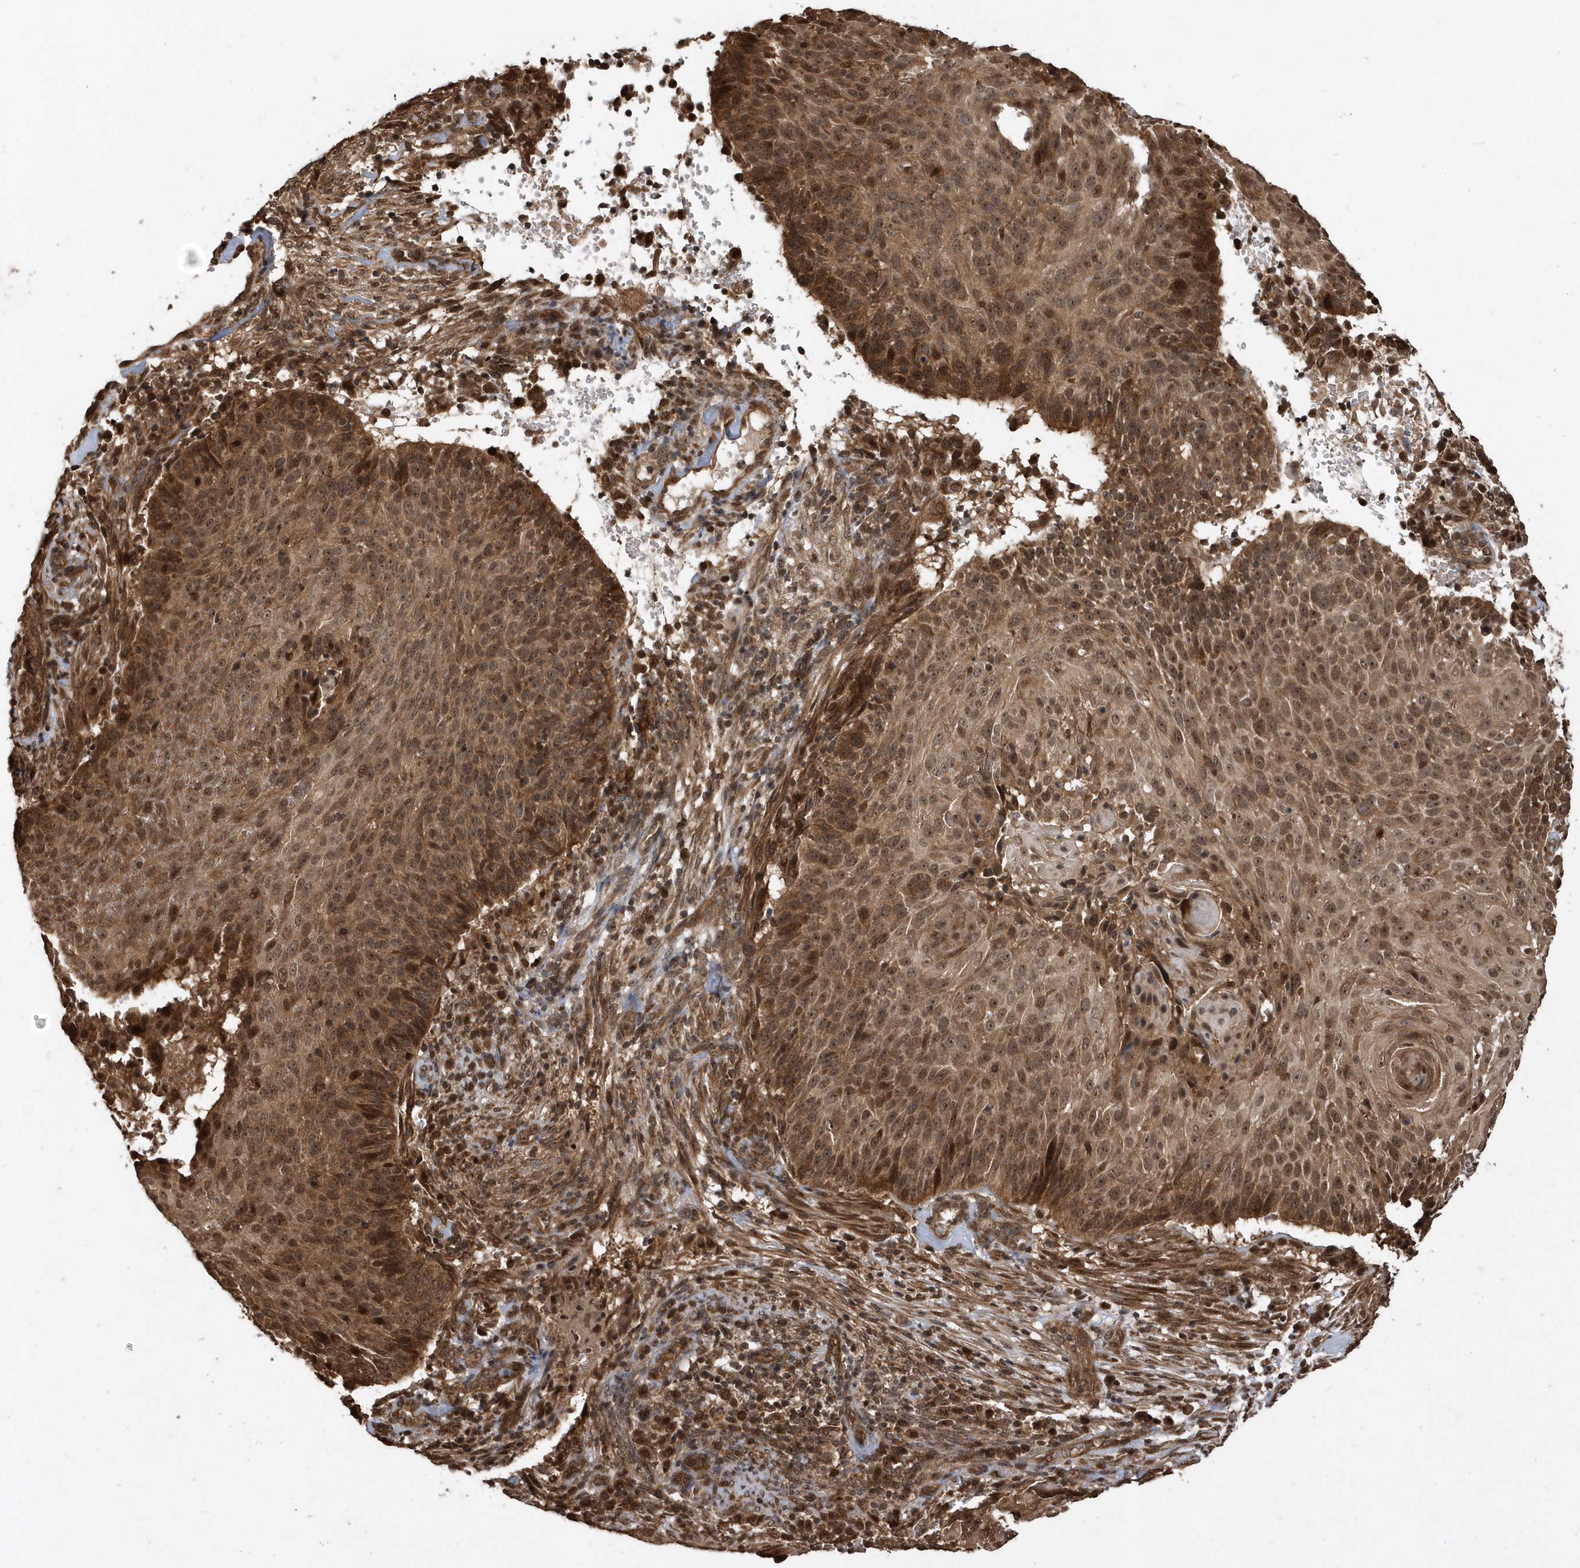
{"staining": {"intensity": "moderate", "quantity": ">75%", "location": "cytoplasmic/membranous,nuclear"}, "tissue": "cervical cancer", "cell_type": "Tumor cells", "image_type": "cancer", "snomed": [{"axis": "morphology", "description": "Squamous cell carcinoma, NOS"}, {"axis": "topography", "description": "Cervix"}], "caption": "This histopathology image shows cervical cancer stained with IHC to label a protein in brown. The cytoplasmic/membranous and nuclear of tumor cells show moderate positivity for the protein. Nuclei are counter-stained blue.", "gene": "WASHC5", "patient": {"sex": "female", "age": 74}}